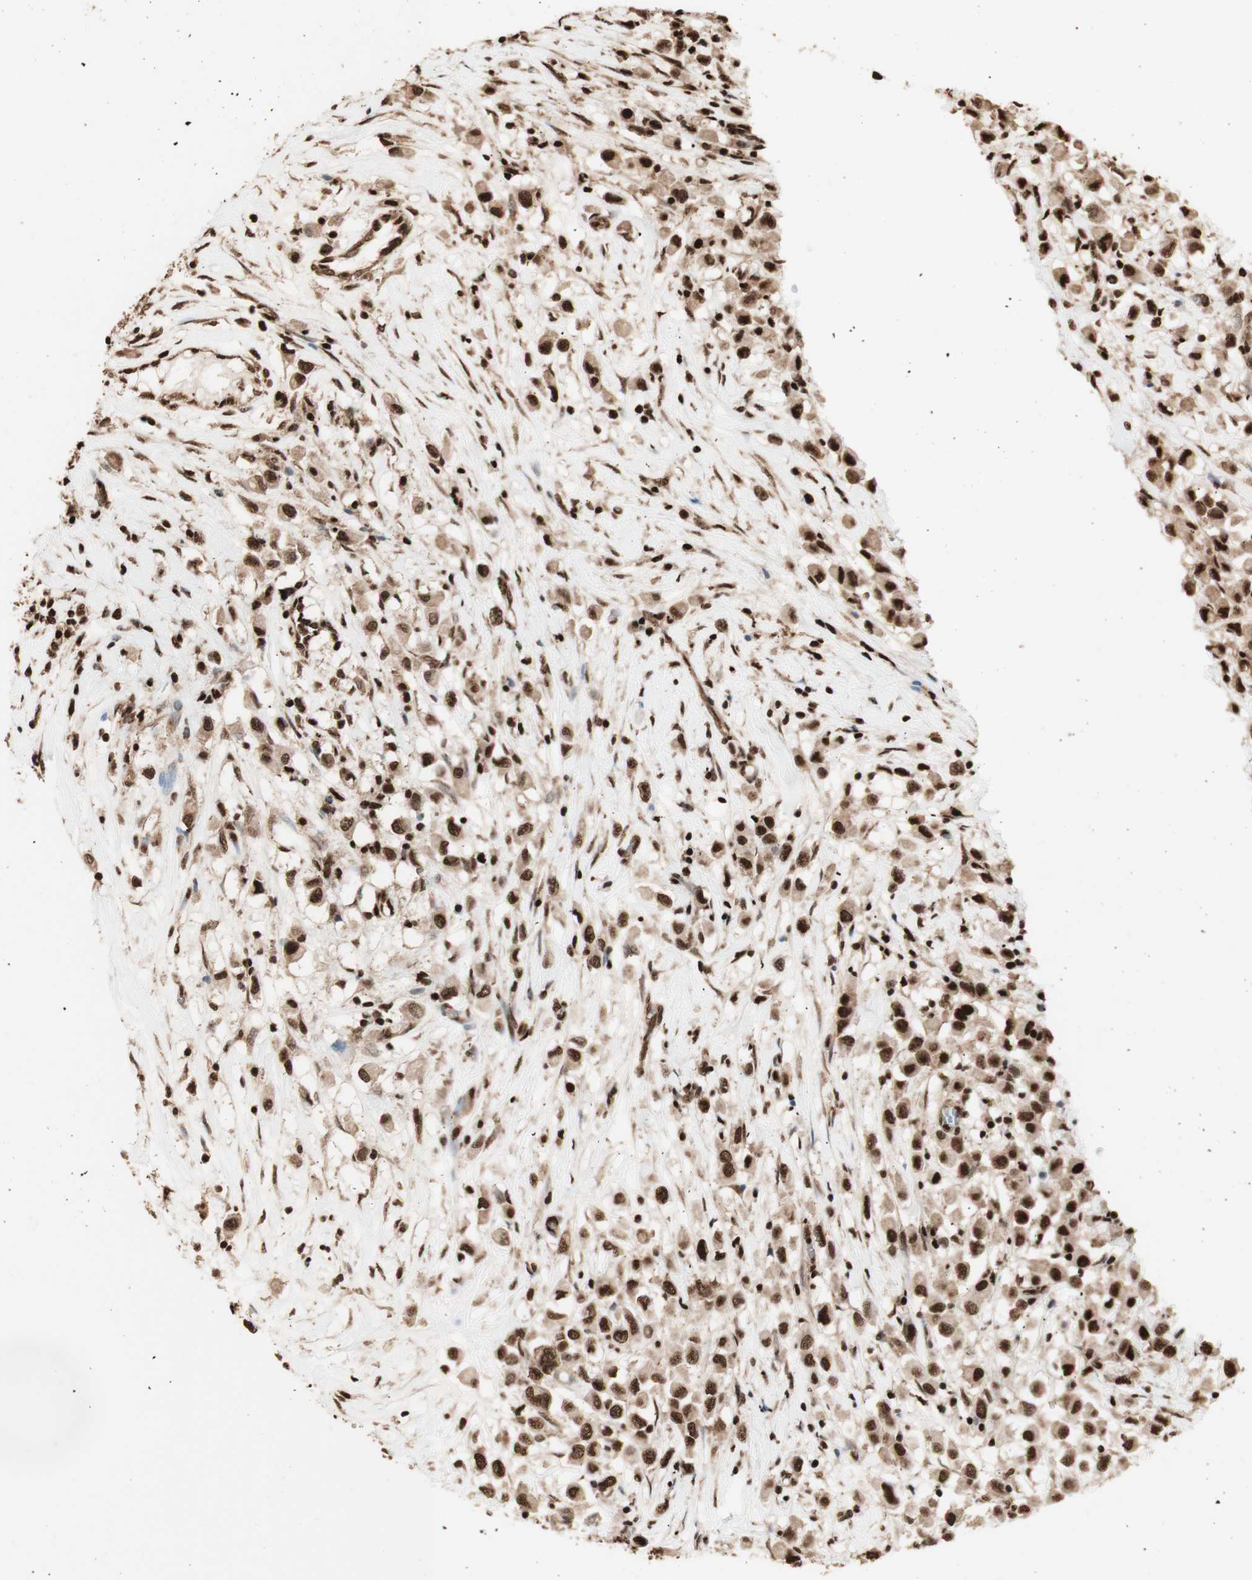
{"staining": {"intensity": "strong", "quantity": ">75%", "location": "cytoplasmic/membranous,nuclear"}, "tissue": "breast cancer", "cell_type": "Tumor cells", "image_type": "cancer", "snomed": [{"axis": "morphology", "description": "Duct carcinoma"}, {"axis": "topography", "description": "Breast"}], "caption": "Breast cancer (invasive ductal carcinoma) stained with a brown dye exhibits strong cytoplasmic/membranous and nuclear positive positivity in approximately >75% of tumor cells.", "gene": "HNRNPA2B1", "patient": {"sex": "female", "age": 61}}